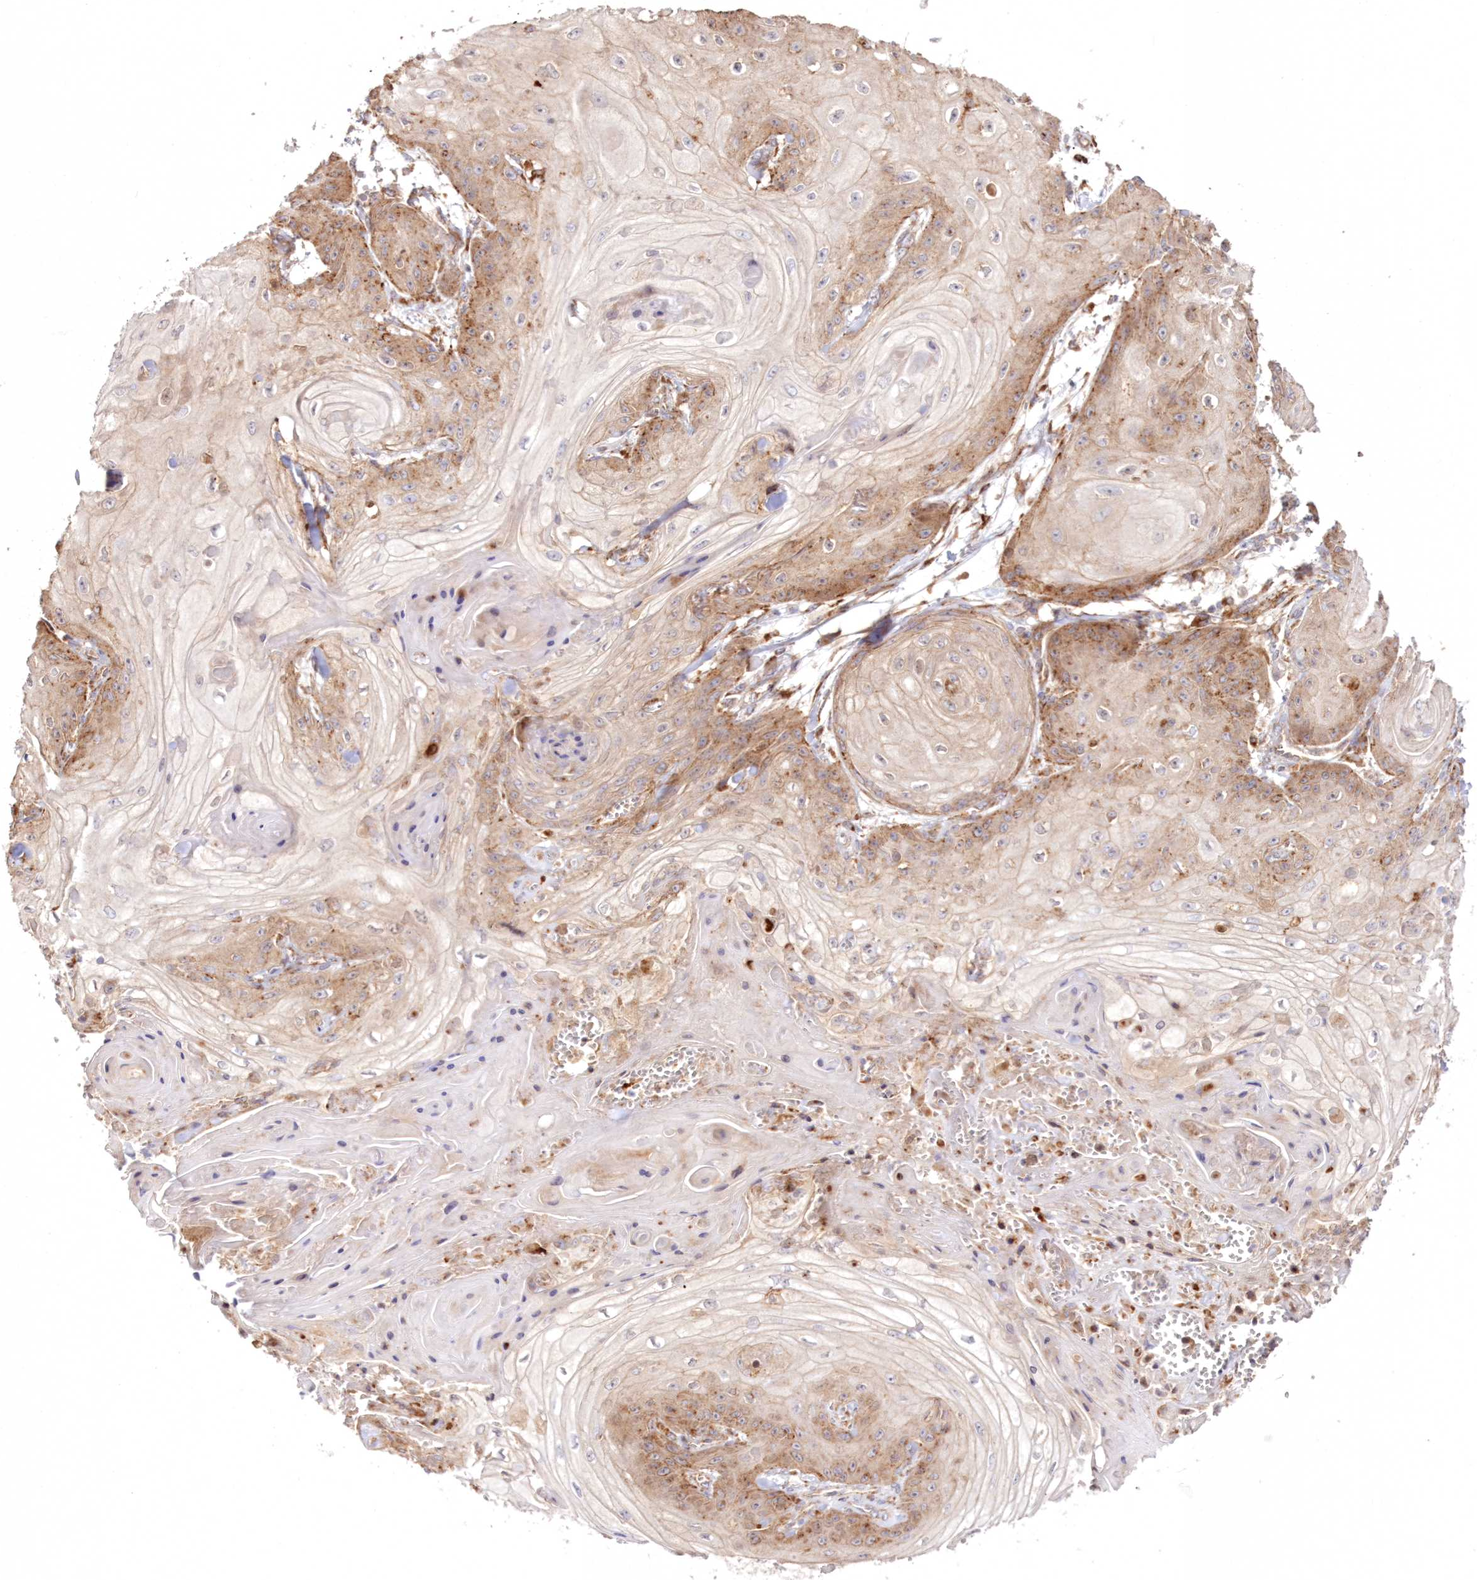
{"staining": {"intensity": "moderate", "quantity": "25%-75%", "location": "cytoplasmic/membranous"}, "tissue": "skin cancer", "cell_type": "Tumor cells", "image_type": "cancer", "snomed": [{"axis": "morphology", "description": "Squamous cell carcinoma, NOS"}, {"axis": "topography", "description": "Skin"}], "caption": "IHC (DAB) staining of human skin squamous cell carcinoma demonstrates moderate cytoplasmic/membranous protein expression in about 25%-75% of tumor cells.", "gene": "DDO", "patient": {"sex": "male", "age": 74}}